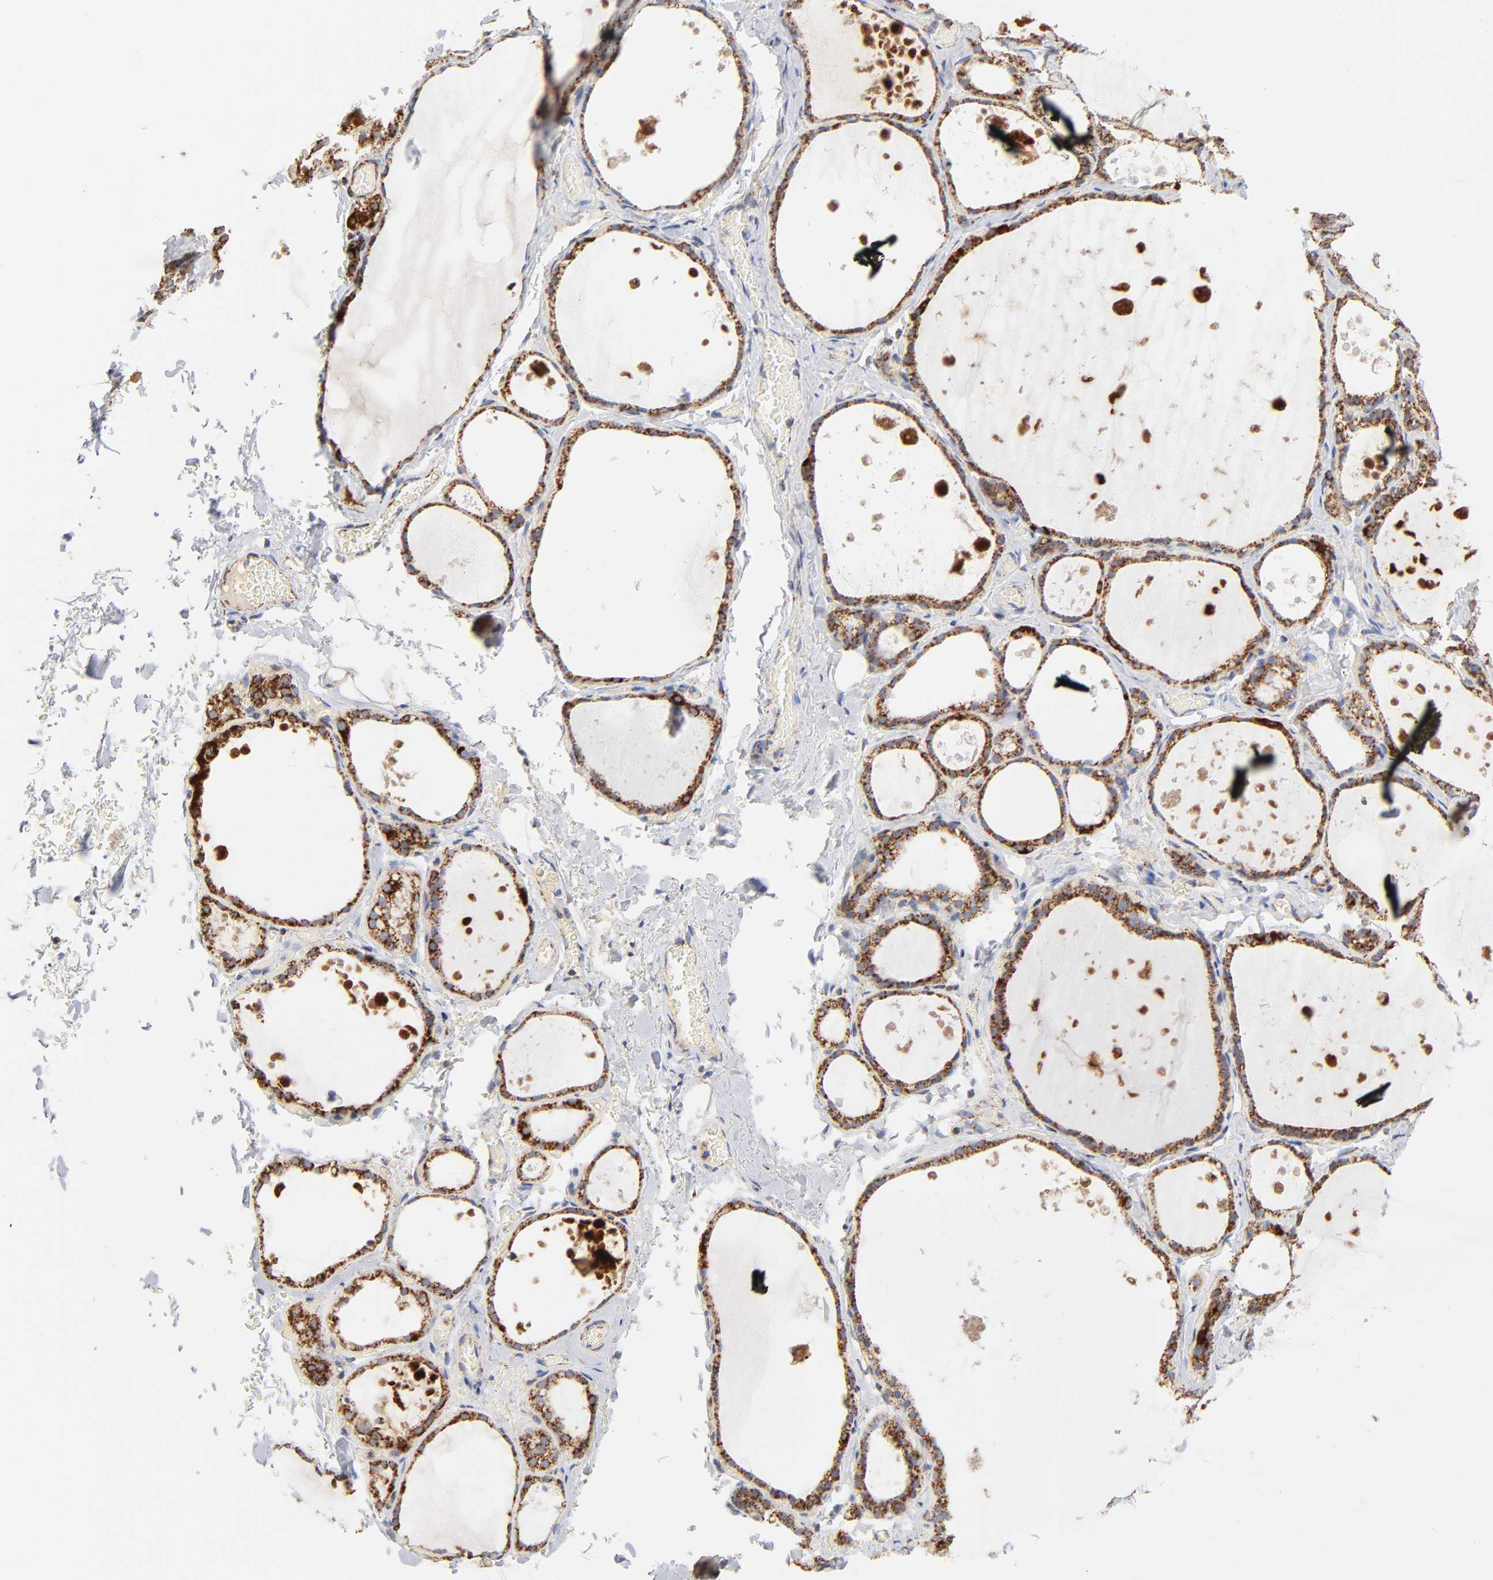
{"staining": {"intensity": "moderate", "quantity": ">75%", "location": "cytoplasmic/membranous"}, "tissue": "thyroid gland", "cell_type": "Glandular cells", "image_type": "normal", "snomed": [{"axis": "morphology", "description": "Normal tissue, NOS"}, {"axis": "topography", "description": "Thyroid gland"}], "caption": "Protein expression analysis of unremarkable thyroid gland exhibits moderate cytoplasmic/membranous expression in approximately >75% of glandular cells. Nuclei are stained in blue.", "gene": "DIABLO", "patient": {"sex": "male", "age": 61}}